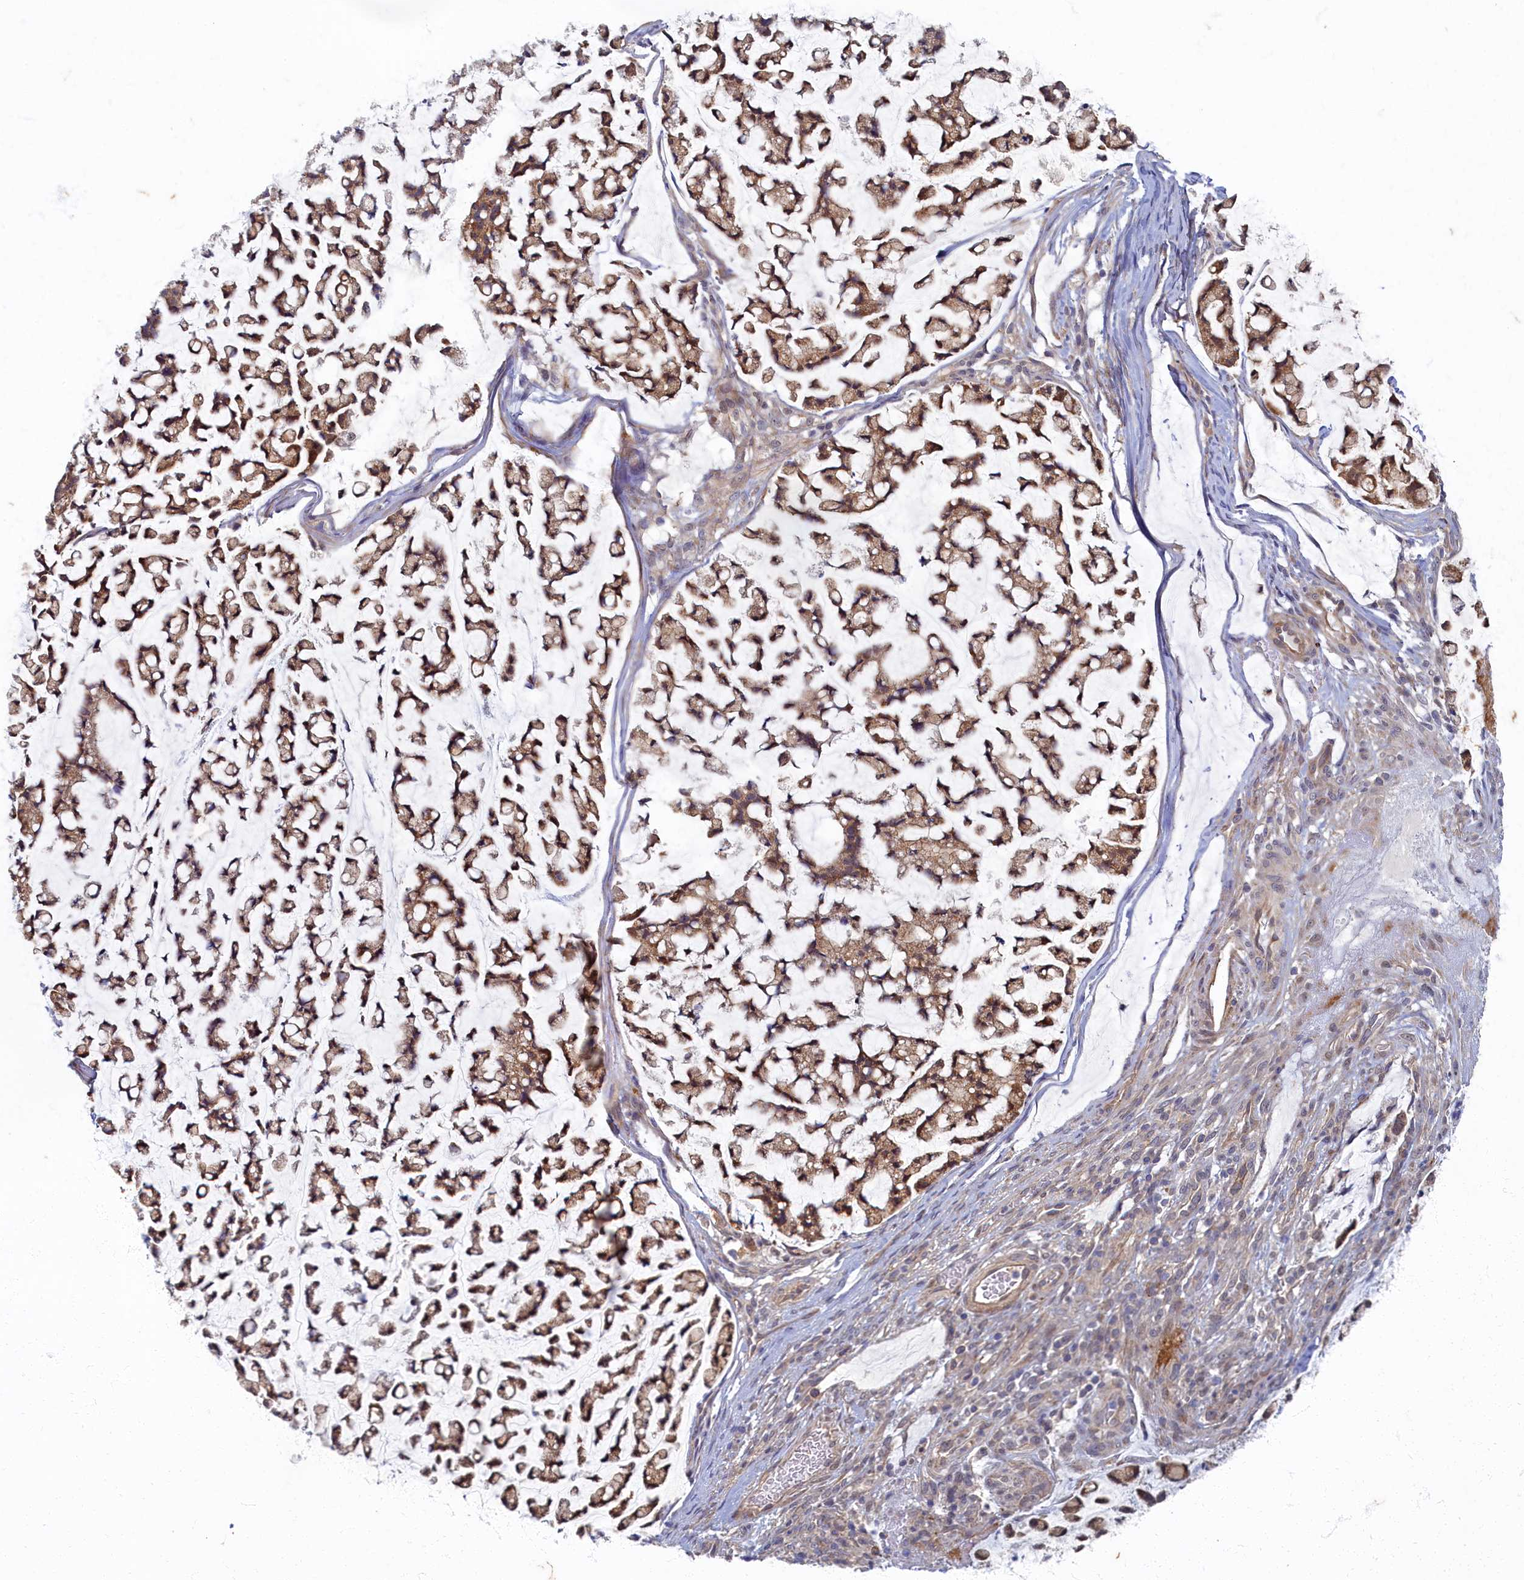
{"staining": {"intensity": "moderate", "quantity": ">75%", "location": "cytoplasmic/membranous"}, "tissue": "stomach cancer", "cell_type": "Tumor cells", "image_type": "cancer", "snomed": [{"axis": "morphology", "description": "Adenocarcinoma, NOS"}, {"axis": "topography", "description": "Stomach, lower"}], "caption": "Immunohistochemical staining of human stomach adenocarcinoma reveals medium levels of moderate cytoplasmic/membranous protein positivity in about >75% of tumor cells. The staining was performed using DAB, with brown indicating positive protein expression. Nuclei are stained blue with hematoxylin.", "gene": "WDR59", "patient": {"sex": "male", "age": 67}}